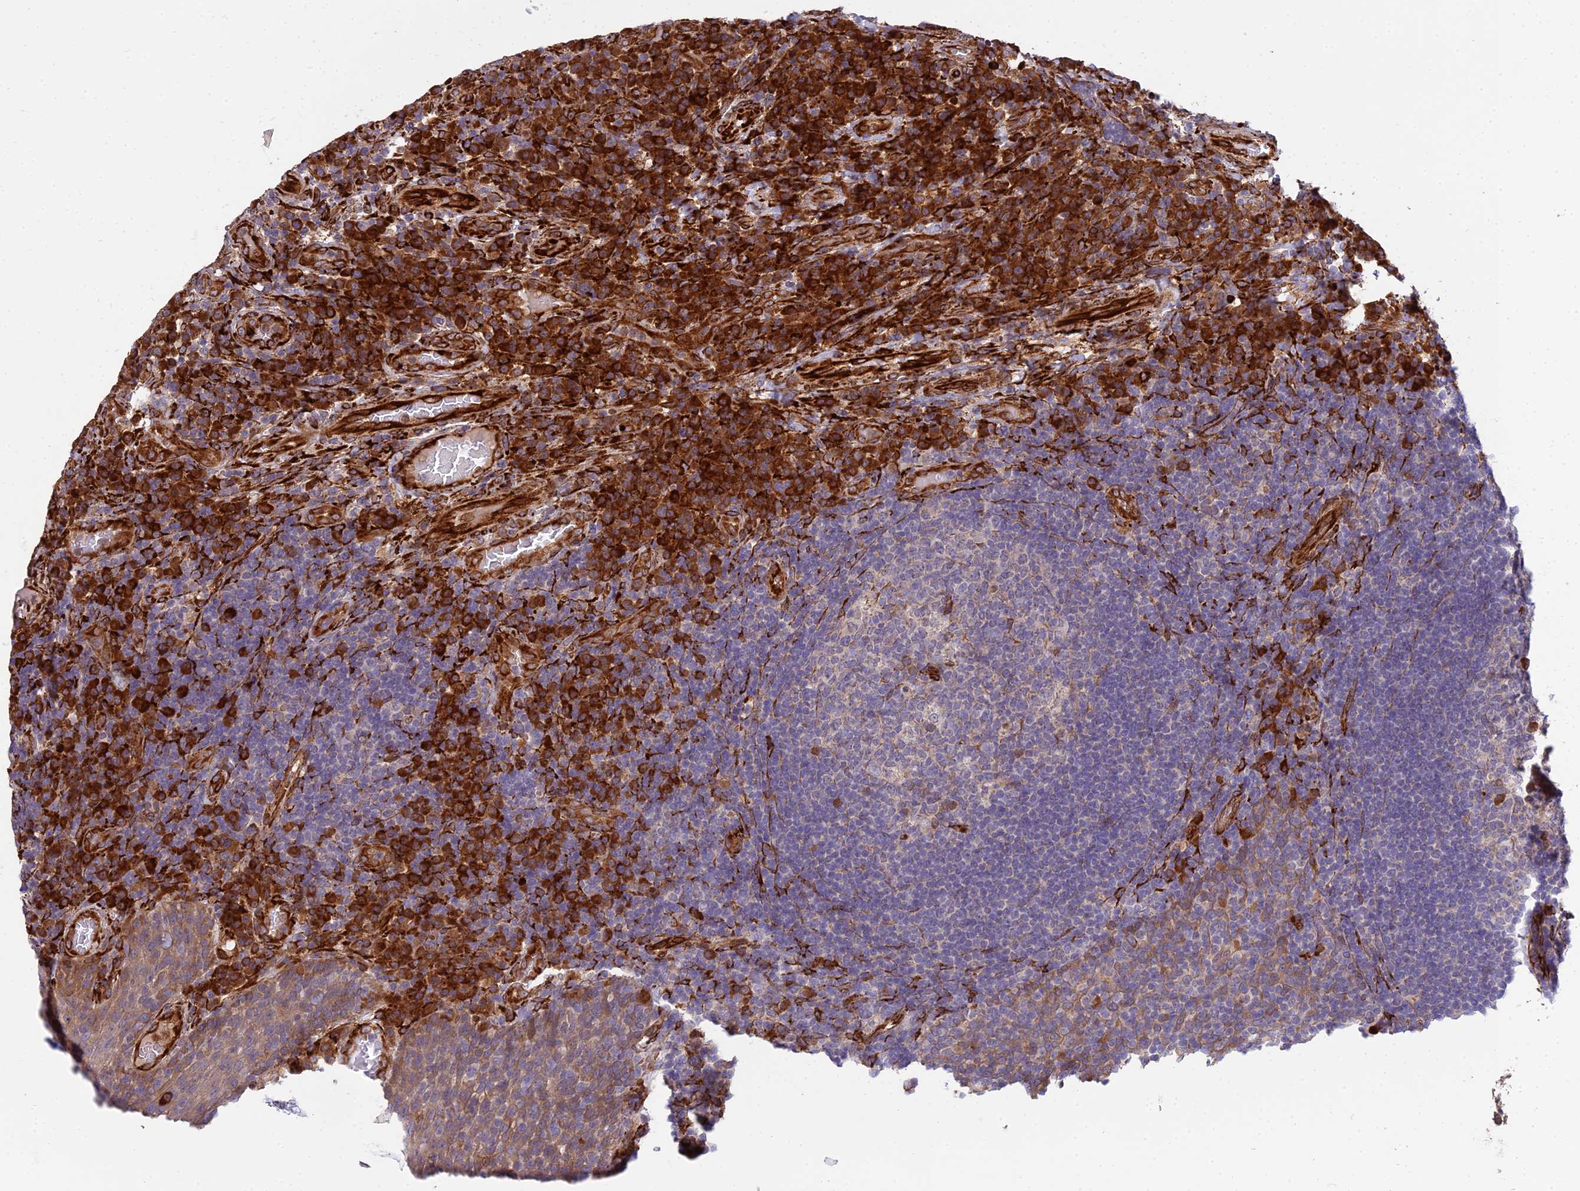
{"staining": {"intensity": "moderate", "quantity": "<25%", "location": "cytoplasmic/membranous"}, "tissue": "tonsil", "cell_type": "Germinal center cells", "image_type": "normal", "snomed": [{"axis": "morphology", "description": "Normal tissue, NOS"}, {"axis": "topography", "description": "Tonsil"}], "caption": "Immunohistochemical staining of normal tonsil exhibits <25% levels of moderate cytoplasmic/membranous protein expression in about <25% of germinal center cells.", "gene": "NDUFAF7", "patient": {"sex": "male", "age": 17}}